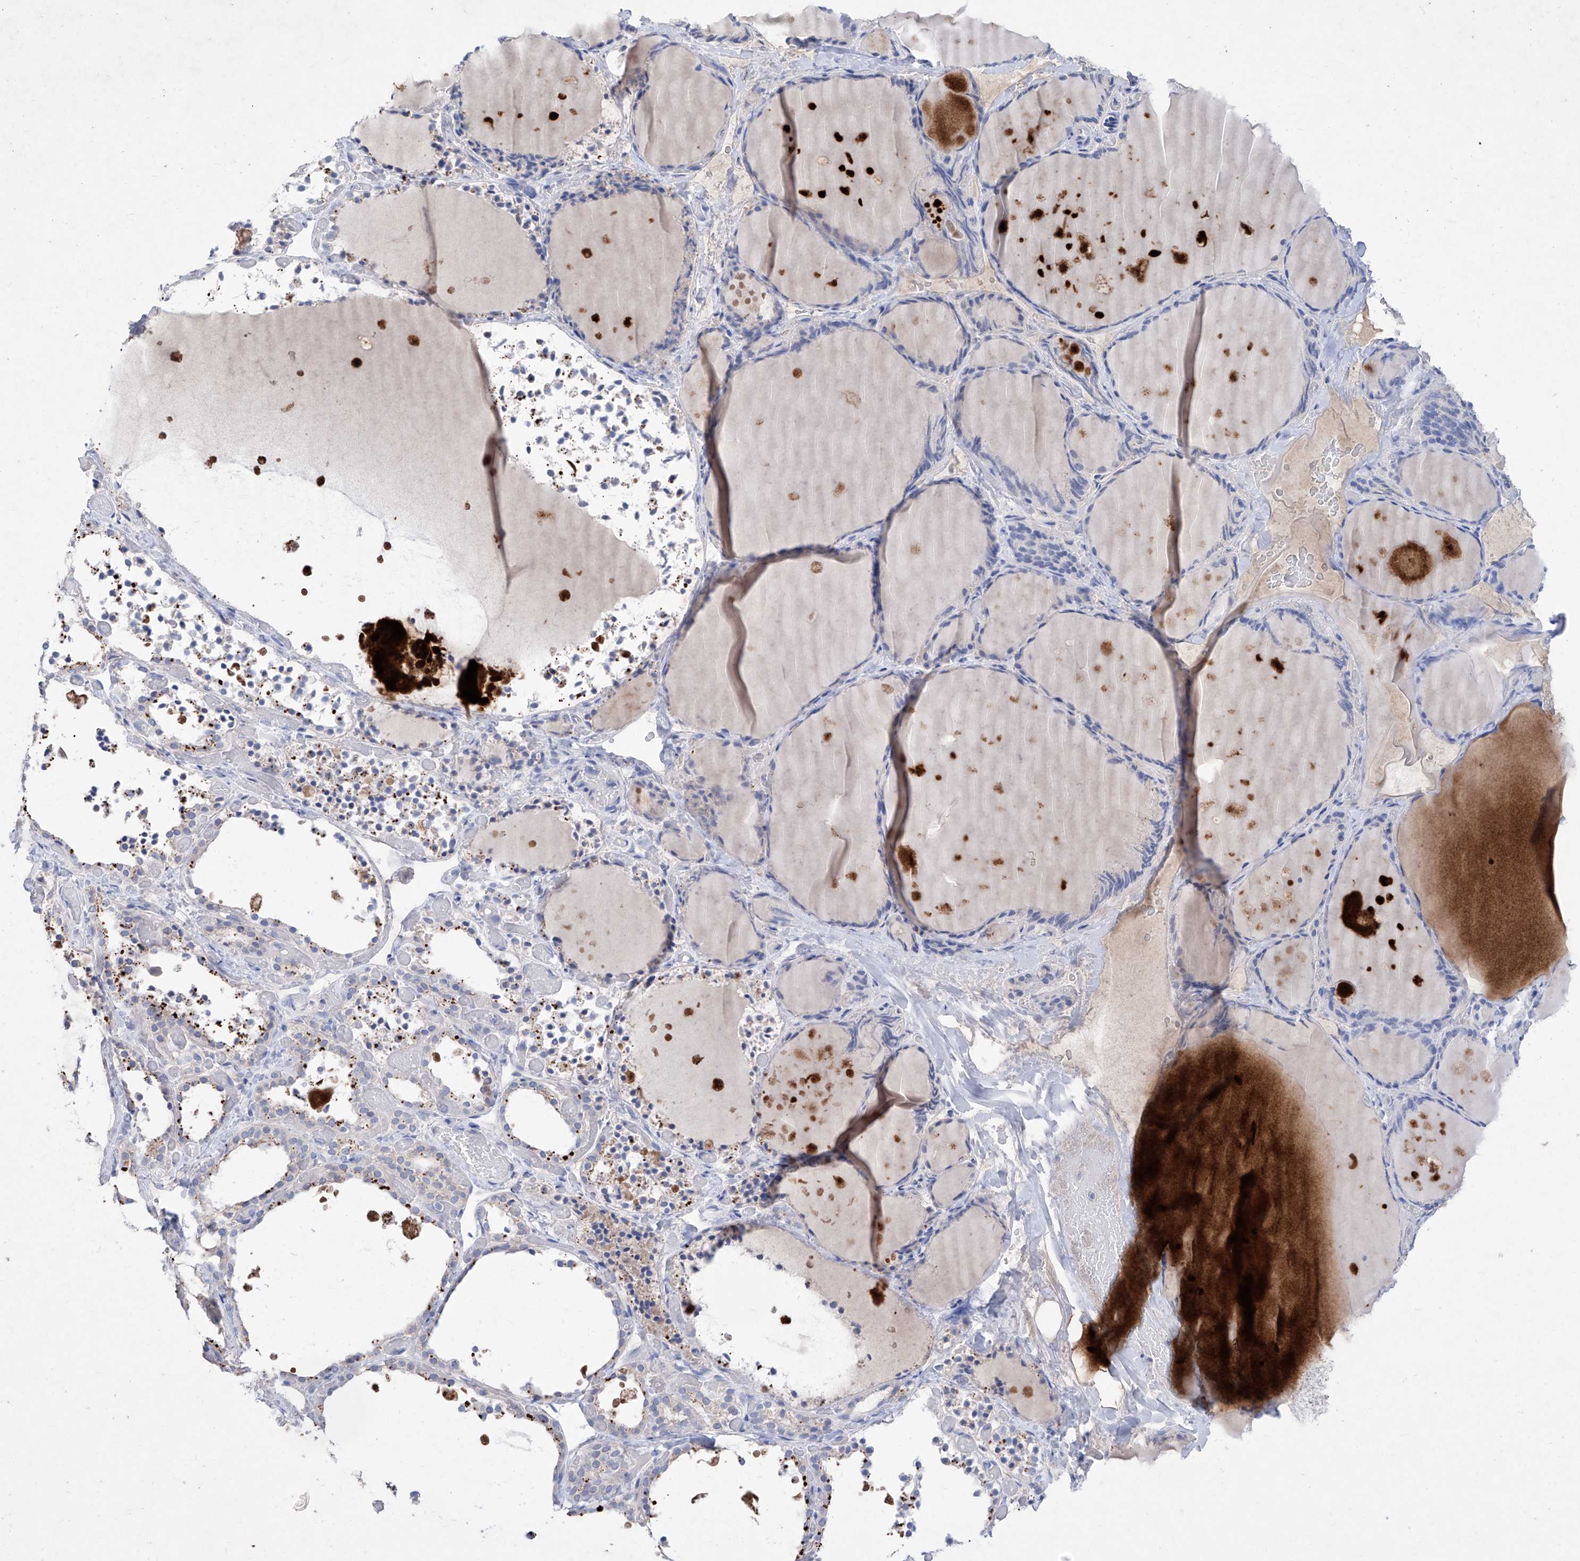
{"staining": {"intensity": "negative", "quantity": "none", "location": "none"}, "tissue": "thyroid gland", "cell_type": "Glandular cells", "image_type": "normal", "snomed": [{"axis": "morphology", "description": "Normal tissue, NOS"}, {"axis": "topography", "description": "Thyroid gland"}], "caption": "This is an IHC image of normal thyroid gland. There is no positivity in glandular cells.", "gene": "ASNS", "patient": {"sex": "female", "age": 44}}